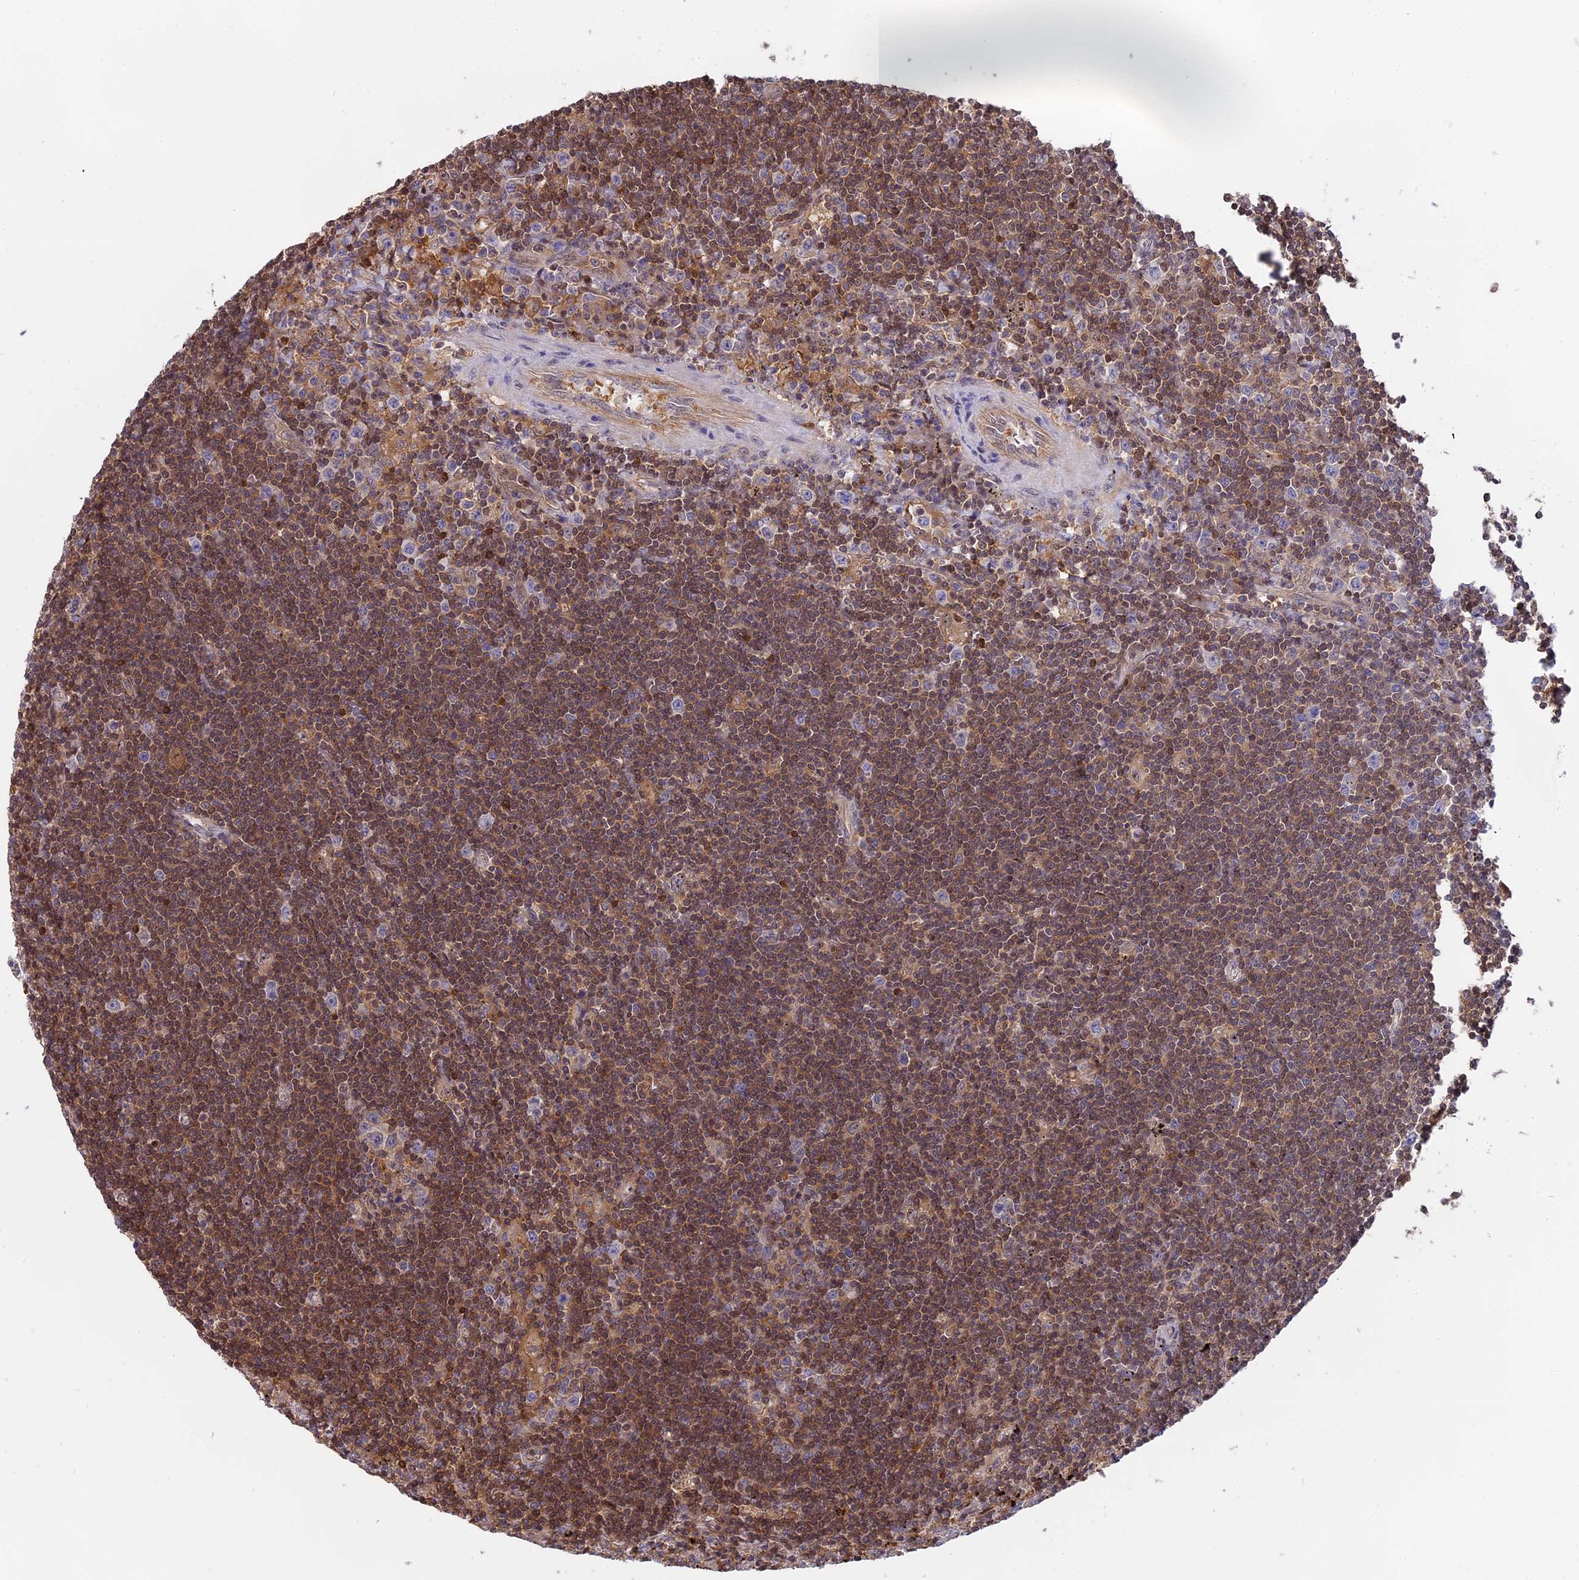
{"staining": {"intensity": "weak", "quantity": ">75%", "location": "nuclear"}, "tissue": "lymphoma", "cell_type": "Tumor cells", "image_type": "cancer", "snomed": [{"axis": "morphology", "description": "Malignant lymphoma, non-Hodgkin's type, Low grade"}, {"axis": "topography", "description": "Spleen"}], "caption": "IHC micrograph of neoplastic tissue: human malignant lymphoma, non-Hodgkin's type (low-grade) stained using immunohistochemistry reveals low levels of weak protein expression localized specifically in the nuclear of tumor cells, appearing as a nuclear brown color.", "gene": "FAM118B", "patient": {"sex": "male", "age": 76}}